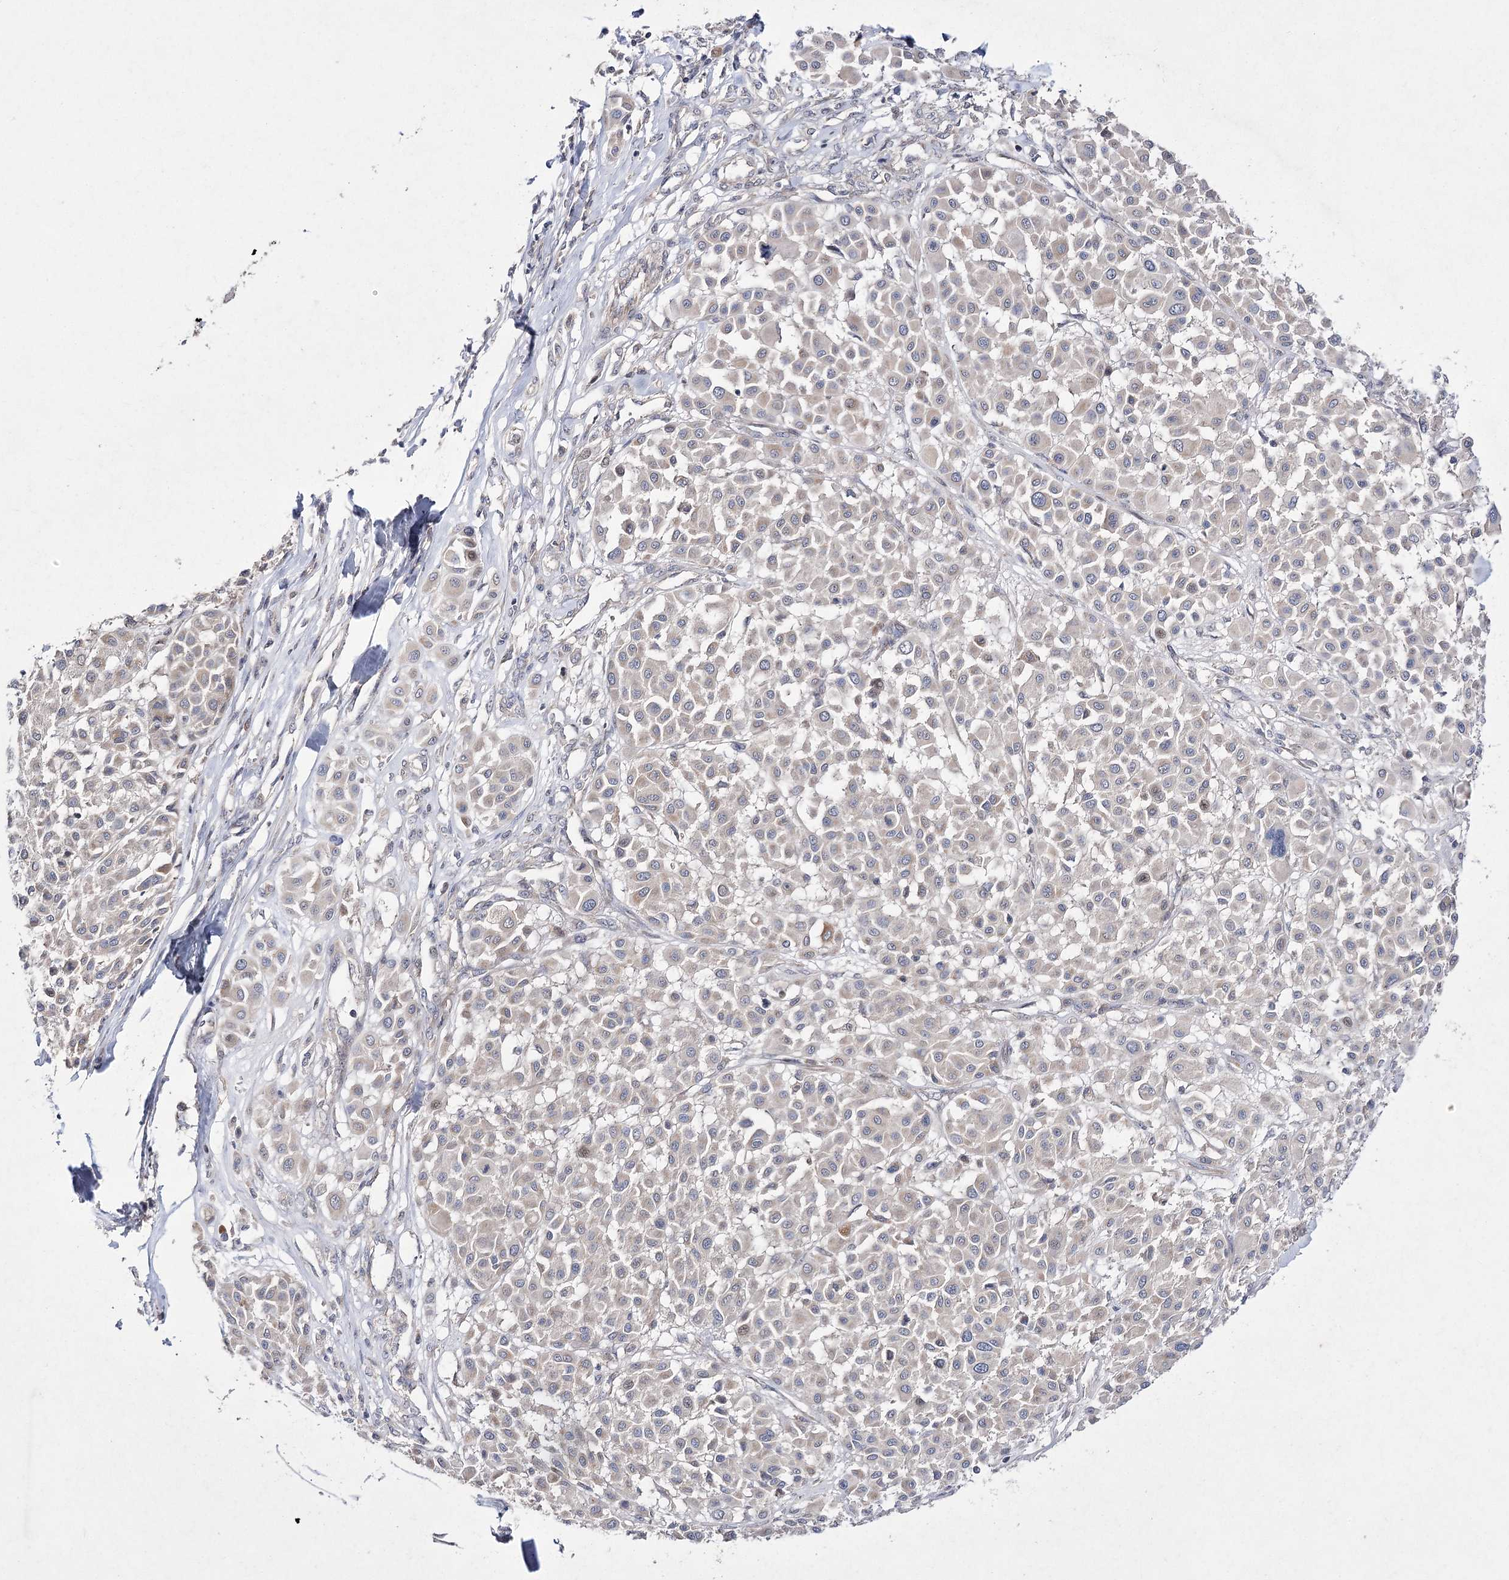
{"staining": {"intensity": "negative", "quantity": "none", "location": "none"}, "tissue": "melanoma", "cell_type": "Tumor cells", "image_type": "cancer", "snomed": [{"axis": "morphology", "description": "Malignant melanoma, Metastatic site"}, {"axis": "topography", "description": "Soft tissue"}], "caption": "Immunohistochemistry of malignant melanoma (metastatic site) shows no expression in tumor cells. (IHC, brightfield microscopy, high magnification).", "gene": "FANCL", "patient": {"sex": "male", "age": 41}}